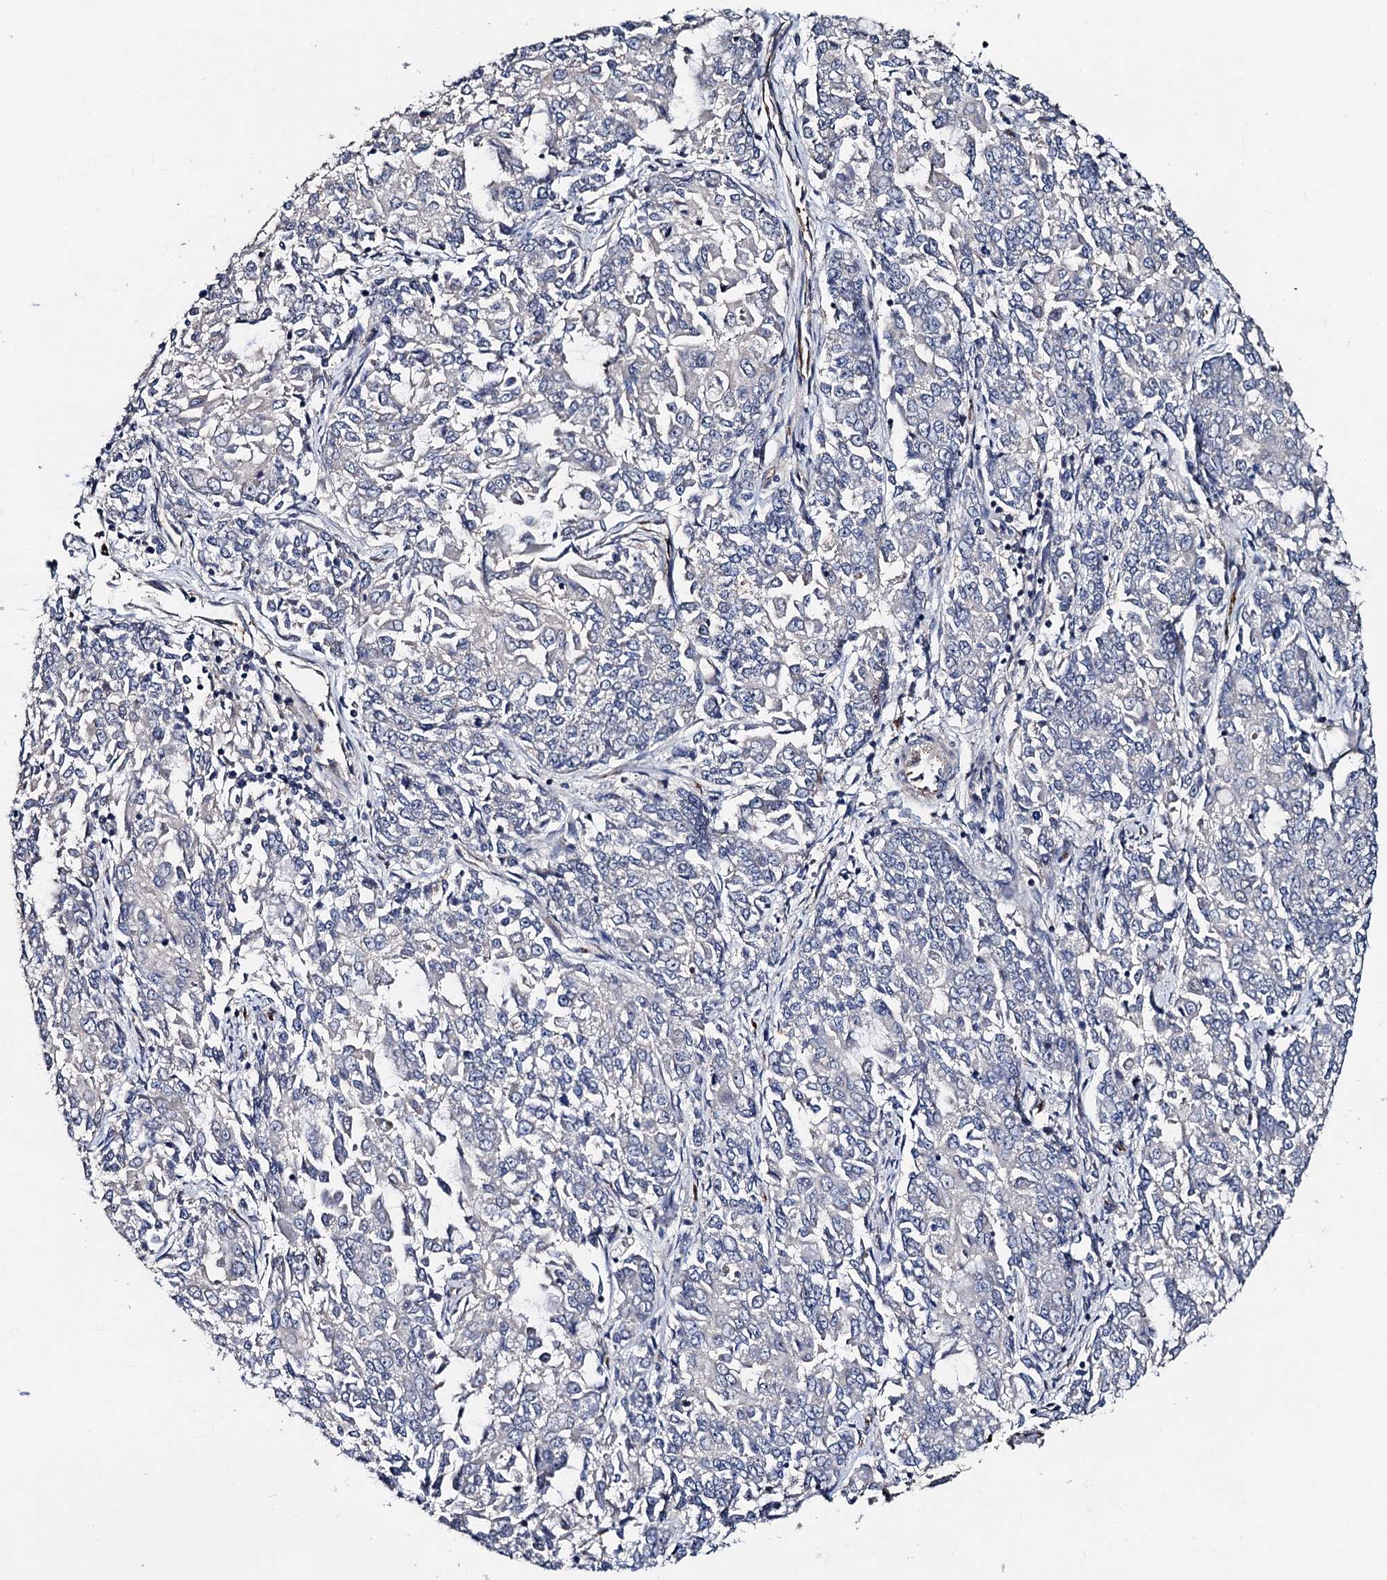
{"staining": {"intensity": "negative", "quantity": "none", "location": "none"}, "tissue": "endometrial cancer", "cell_type": "Tumor cells", "image_type": "cancer", "snomed": [{"axis": "morphology", "description": "Adenocarcinoma, NOS"}, {"axis": "topography", "description": "Endometrium"}], "caption": "A high-resolution histopathology image shows immunohistochemistry (IHC) staining of adenocarcinoma (endometrial), which reveals no significant staining in tumor cells. (IHC, brightfield microscopy, high magnification).", "gene": "PPTC7", "patient": {"sex": "female", "age": 50}}